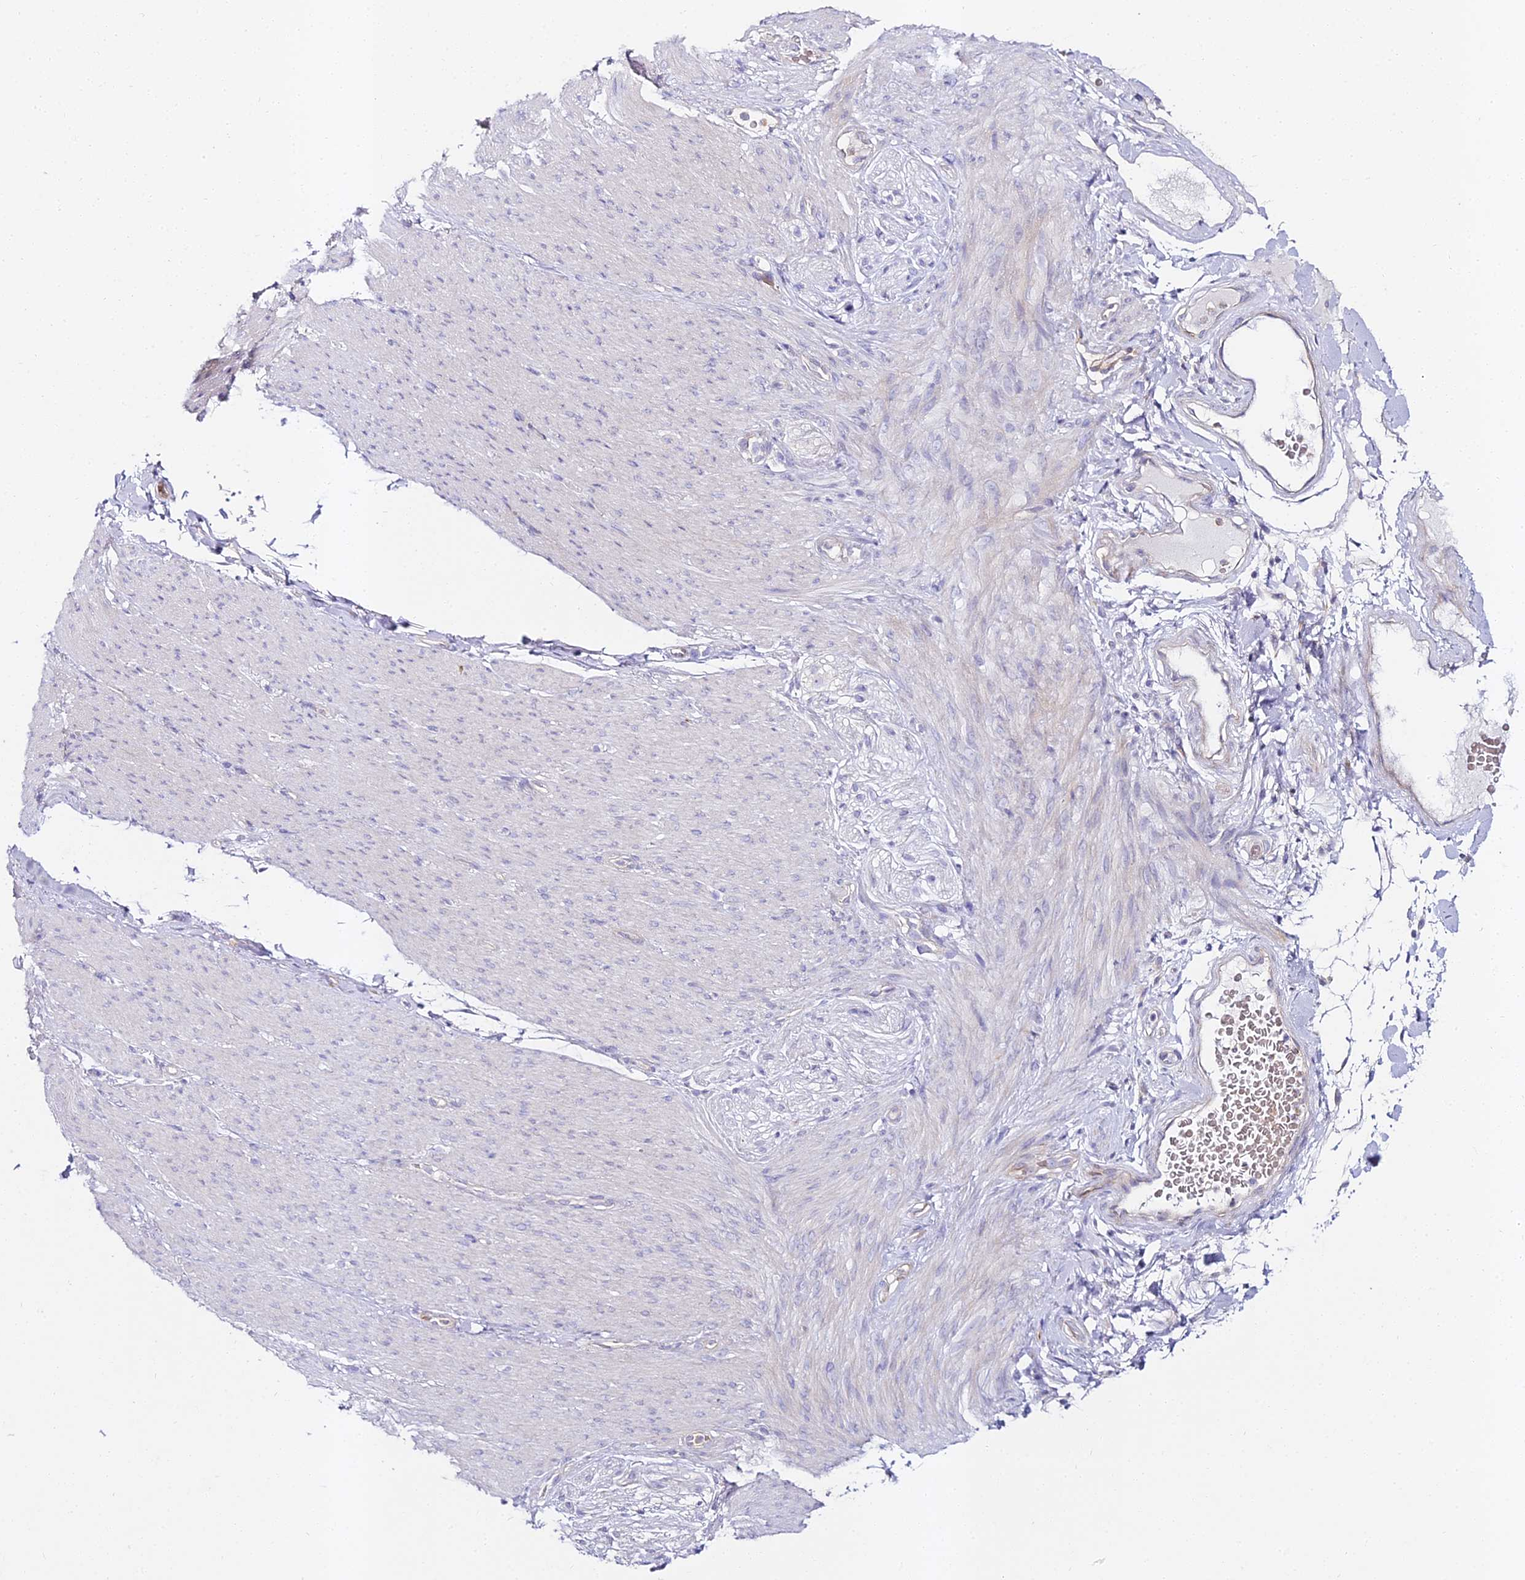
{"staining": {"intensity": "negative", "quantity": "none", "location": "none"}, "tissue": "adipose tissue", "cell_type": "Adipocytes", "image_type": "normal", "snomed": [{"axis": "morphology", "description": "Normal tissue, NOS"}, {"axis": "topography", "description": "Colon"}, {"axis": "topography", "description": "Peripheral nerve tissue"}], "caption": "IHC image of normal adipose tissue: adipose tissue stained with DAB (3,3'-diaminobenzidine) exhibits no significant protein expression in adipocytes.", "gene": "ALPG", "patient": {"sex": "female", "age": 61}}